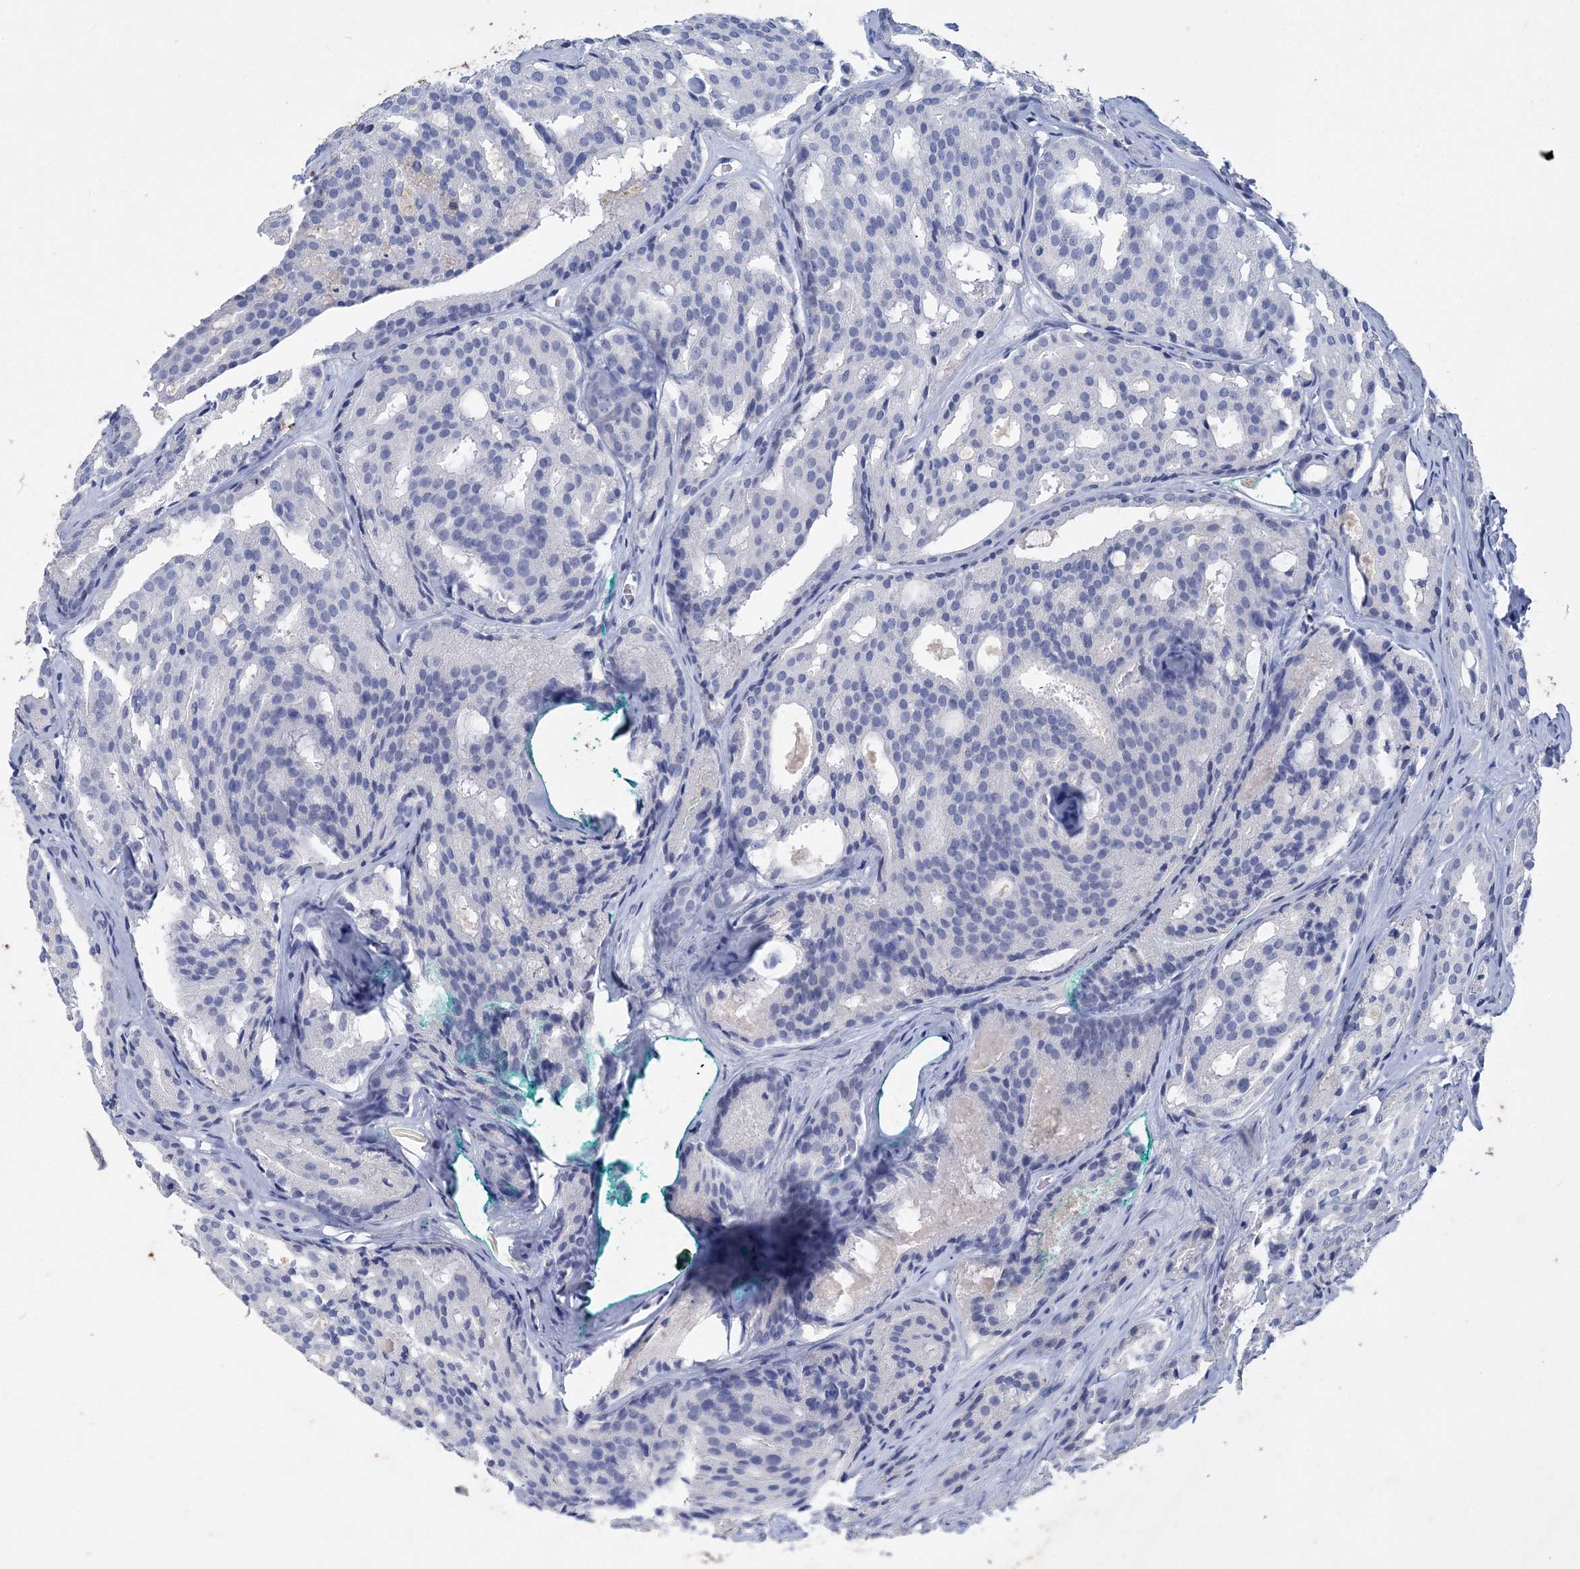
{"staining": {"intensity": "negative", "quantity": "none", "location": "none"}, "tissue": "prostate cancer", "cell_type": "Tumor cells", "image_type": "cancer", "snomed": [{"axis": "morphology", "description": "Adenocarcinoma, High grade"}, {"axis": "topography", "description": "Prostate"}], "caption": "This photomicrograph is of prostate cancer (adenocarcinoma (high-grade)) stained with IHC to label a protein in brown with the nuclei are counter-stained blue. There is no expression in tumor cells. The staining is performed using DAB brown chromogen with nuclei counter-stained in using hematoxylin.", "gene": "COPS8", "patient": {"sex": "male", "age": 64}}